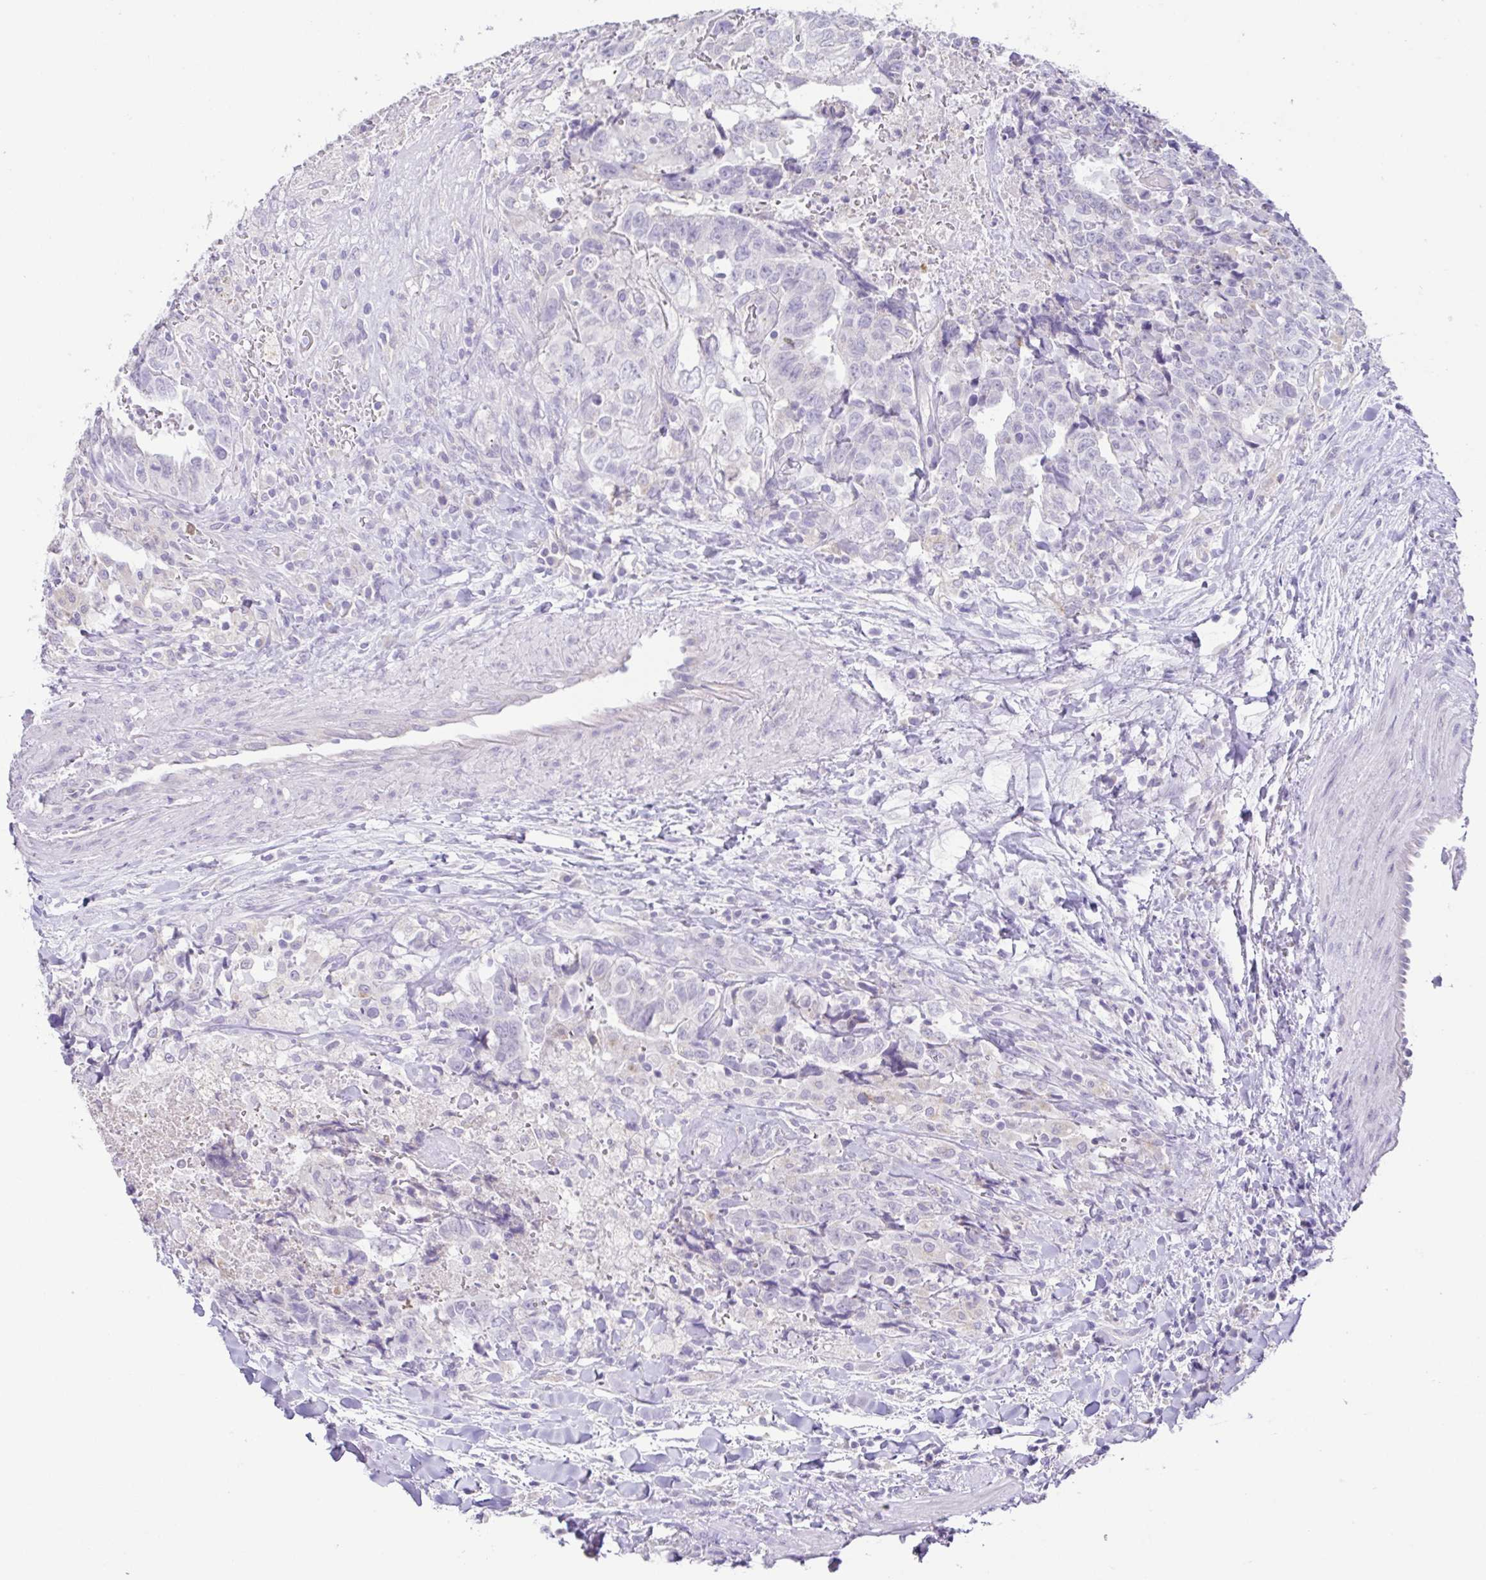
{"staining": {"intensity": "negative", "quantity": "none", "location": "none"}, "tissue": "testis cancer", "cell_type": "Tumor cells", "image_type": "cancer", "snomed": [{"axis": "morphology", "description": "Carcinoma, Embryonal, NOS"}, {"axis": "topography", "description": "Testis"}], "caption": "Immunohistochemistry (IHC) of testis cancer (embryonal carcinoma) demonstrates no expression in tumor cells. (Immunohistochemistry (IHC), brightfield microscopy, high magnification).", "gene": "RDH11", "patient": {"sex": "male", "age": 24}}